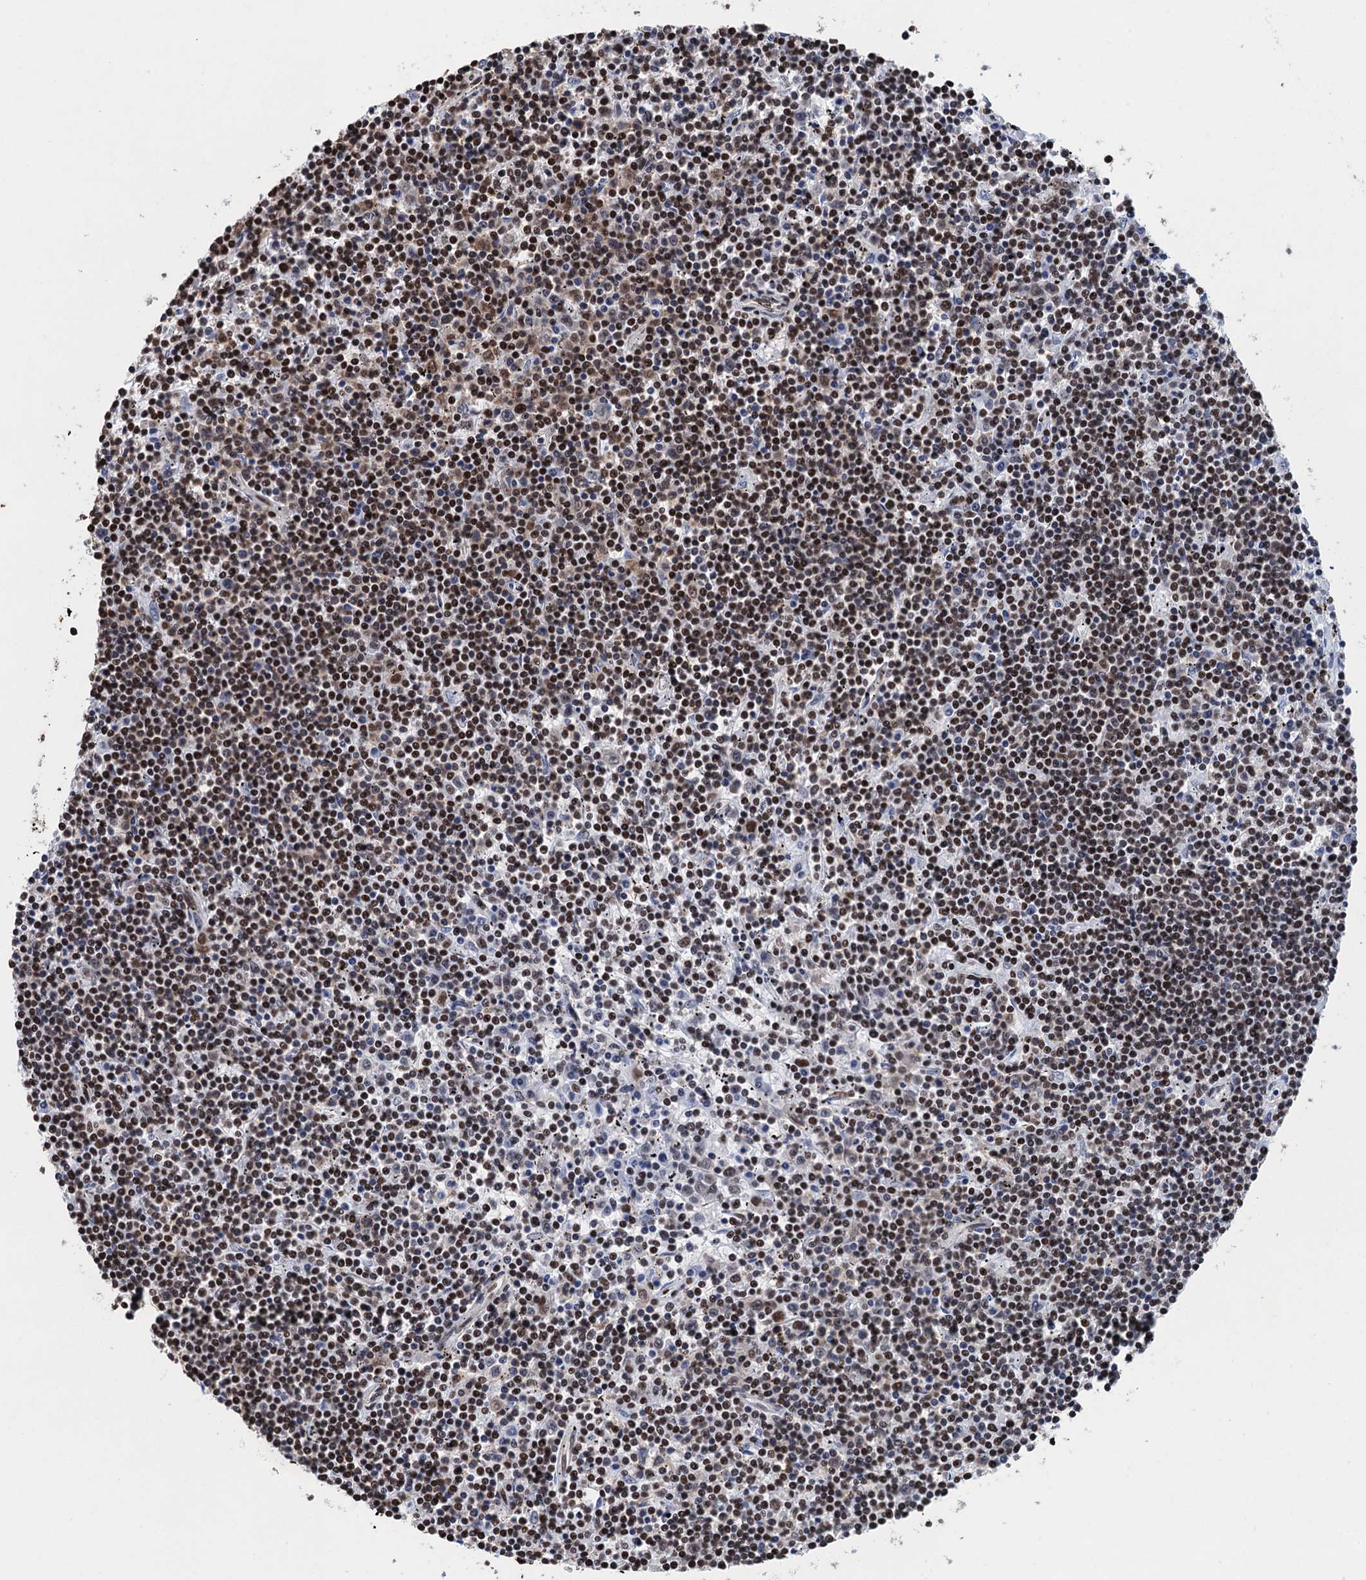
{"staining": {"intensity": "strong", "quantity": ">75%", "location": "nuclear"}, "tissue": "lymphoma", "cell_type": "Tumor cells", "image_type": "cancer", "snomed": [{"axis": "morphology", "description": "Malignant lymphoma, non-Hodgkin's type, Low grade"}, {"axis": "topography", "description": "Spleen"}], "caption": "Immunohistochemical staining of human lymphoma shows high levels of strong nuclear protein positivity in about >75% of tumor cells.", "gene": "UBA2", "patient": {"sex": "male", "age": 76}}